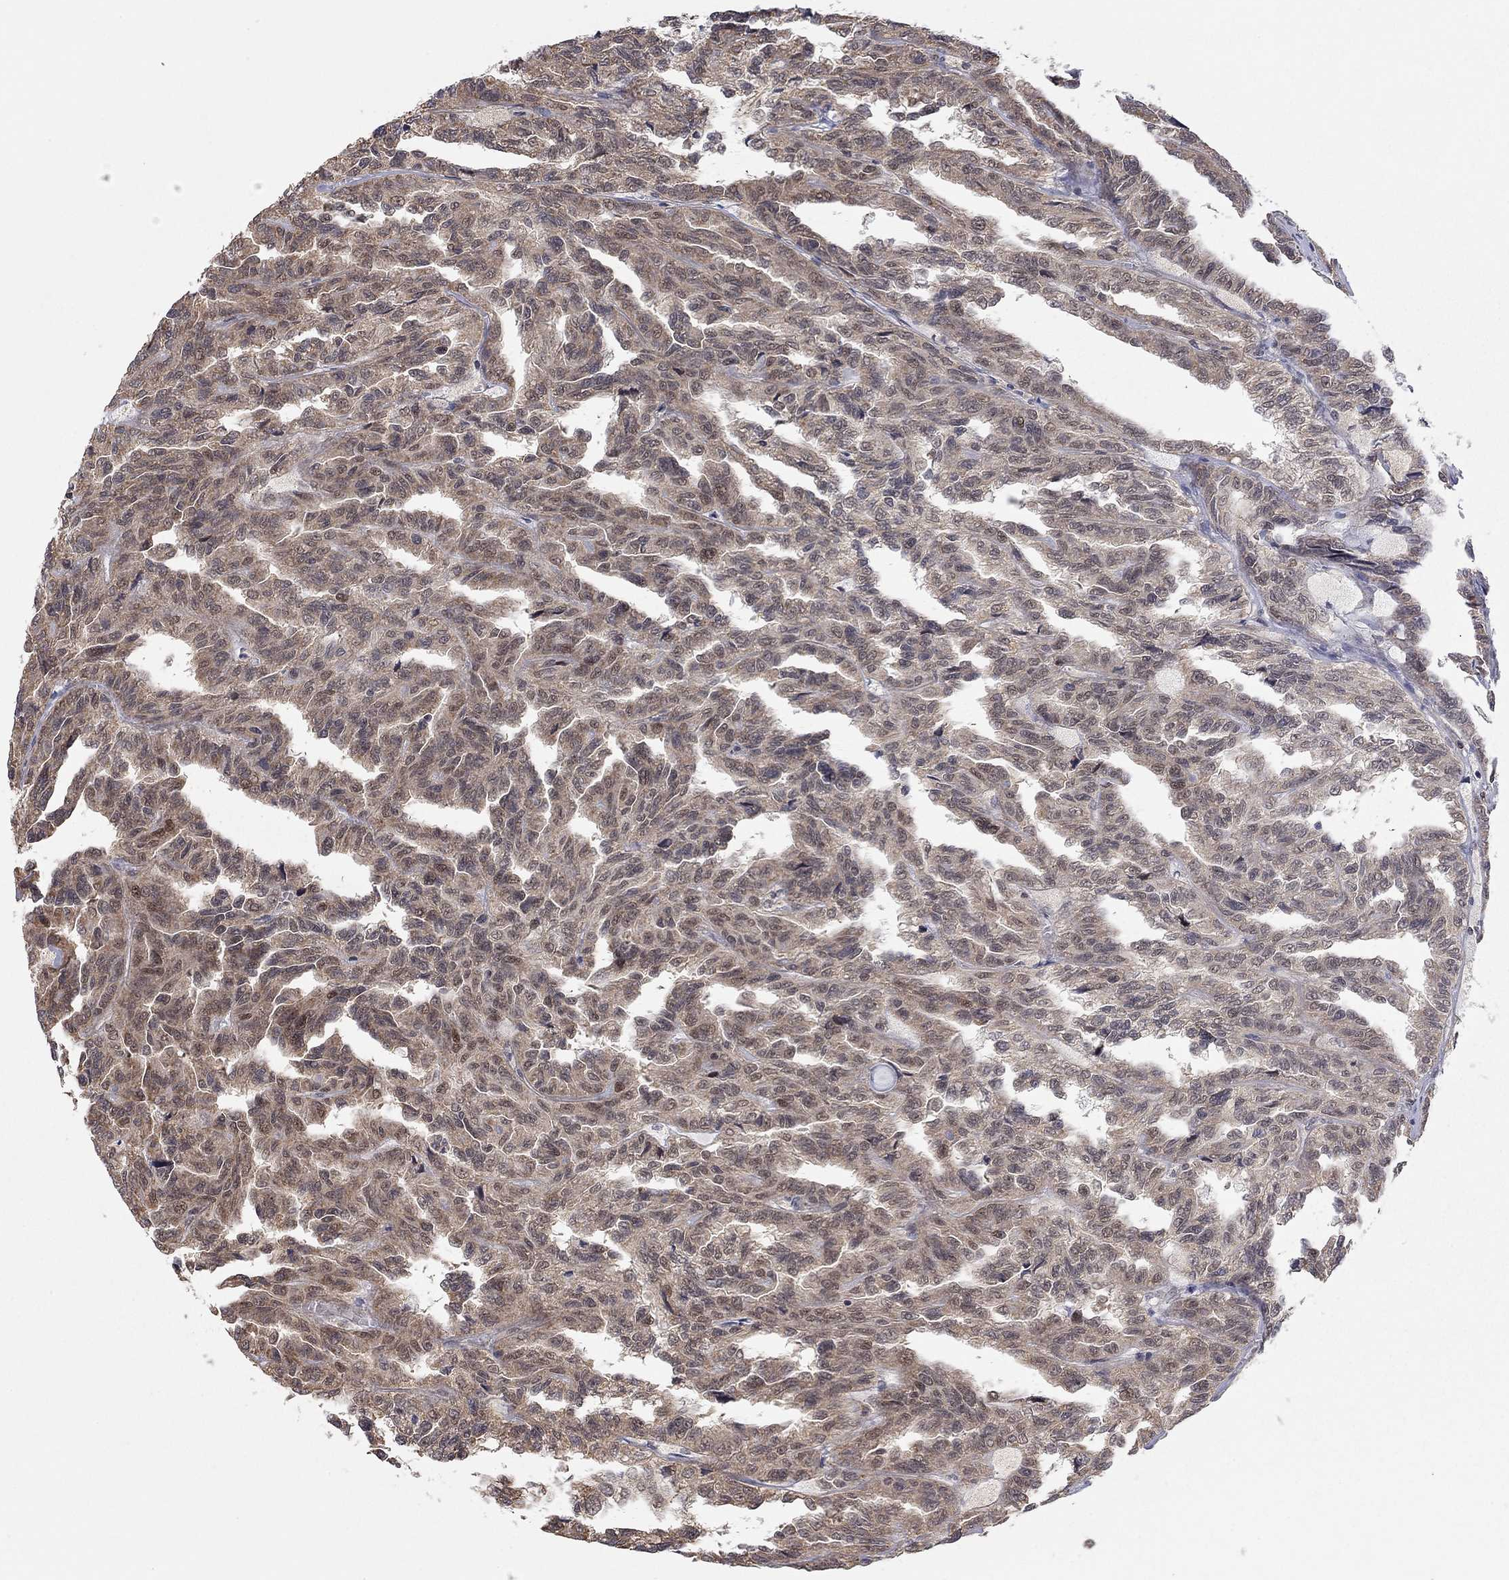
{"staining": {"intensity": "weak", "quantity": "25%-75%", "location": "cytoplasmic/membranous"}, "tissue": "renal cancer", "cell_type": "Tumor cells", "image_type": "cancer", "snomed": [{"axis": "morphology", "description": "Adenocarcinoma, NOS"}, {"axis": "topography", "description": "Kidney"}], "caption": "The immunohistochemical stain shows weak cytoplasmic/membranous staining in tumor cells of adenocarcinoma (renal) tissue.", "gene": "TDP1", "patient": {"sex": "male", "age": 79}}